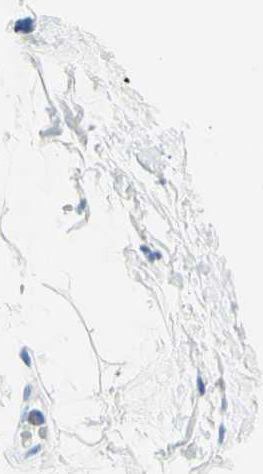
{"staining": {"intensity": "negative", "quantity": "none", "location": "none"}, "tissue": "adipose tissue", "cell_type": "Adipocytes", "image_type": "normal", "snomed": [{"axis": "morphology", "description": "Normal tissue, NOS"}, {"axis": "topography", "description": "Soft tissue"}], "caption": "This is an IHC histopathology image of benign adipose tissue. There is no positivity in adipocytes.", "gene": "HPCA", "patient": {"sex": "male", "age": 72}}